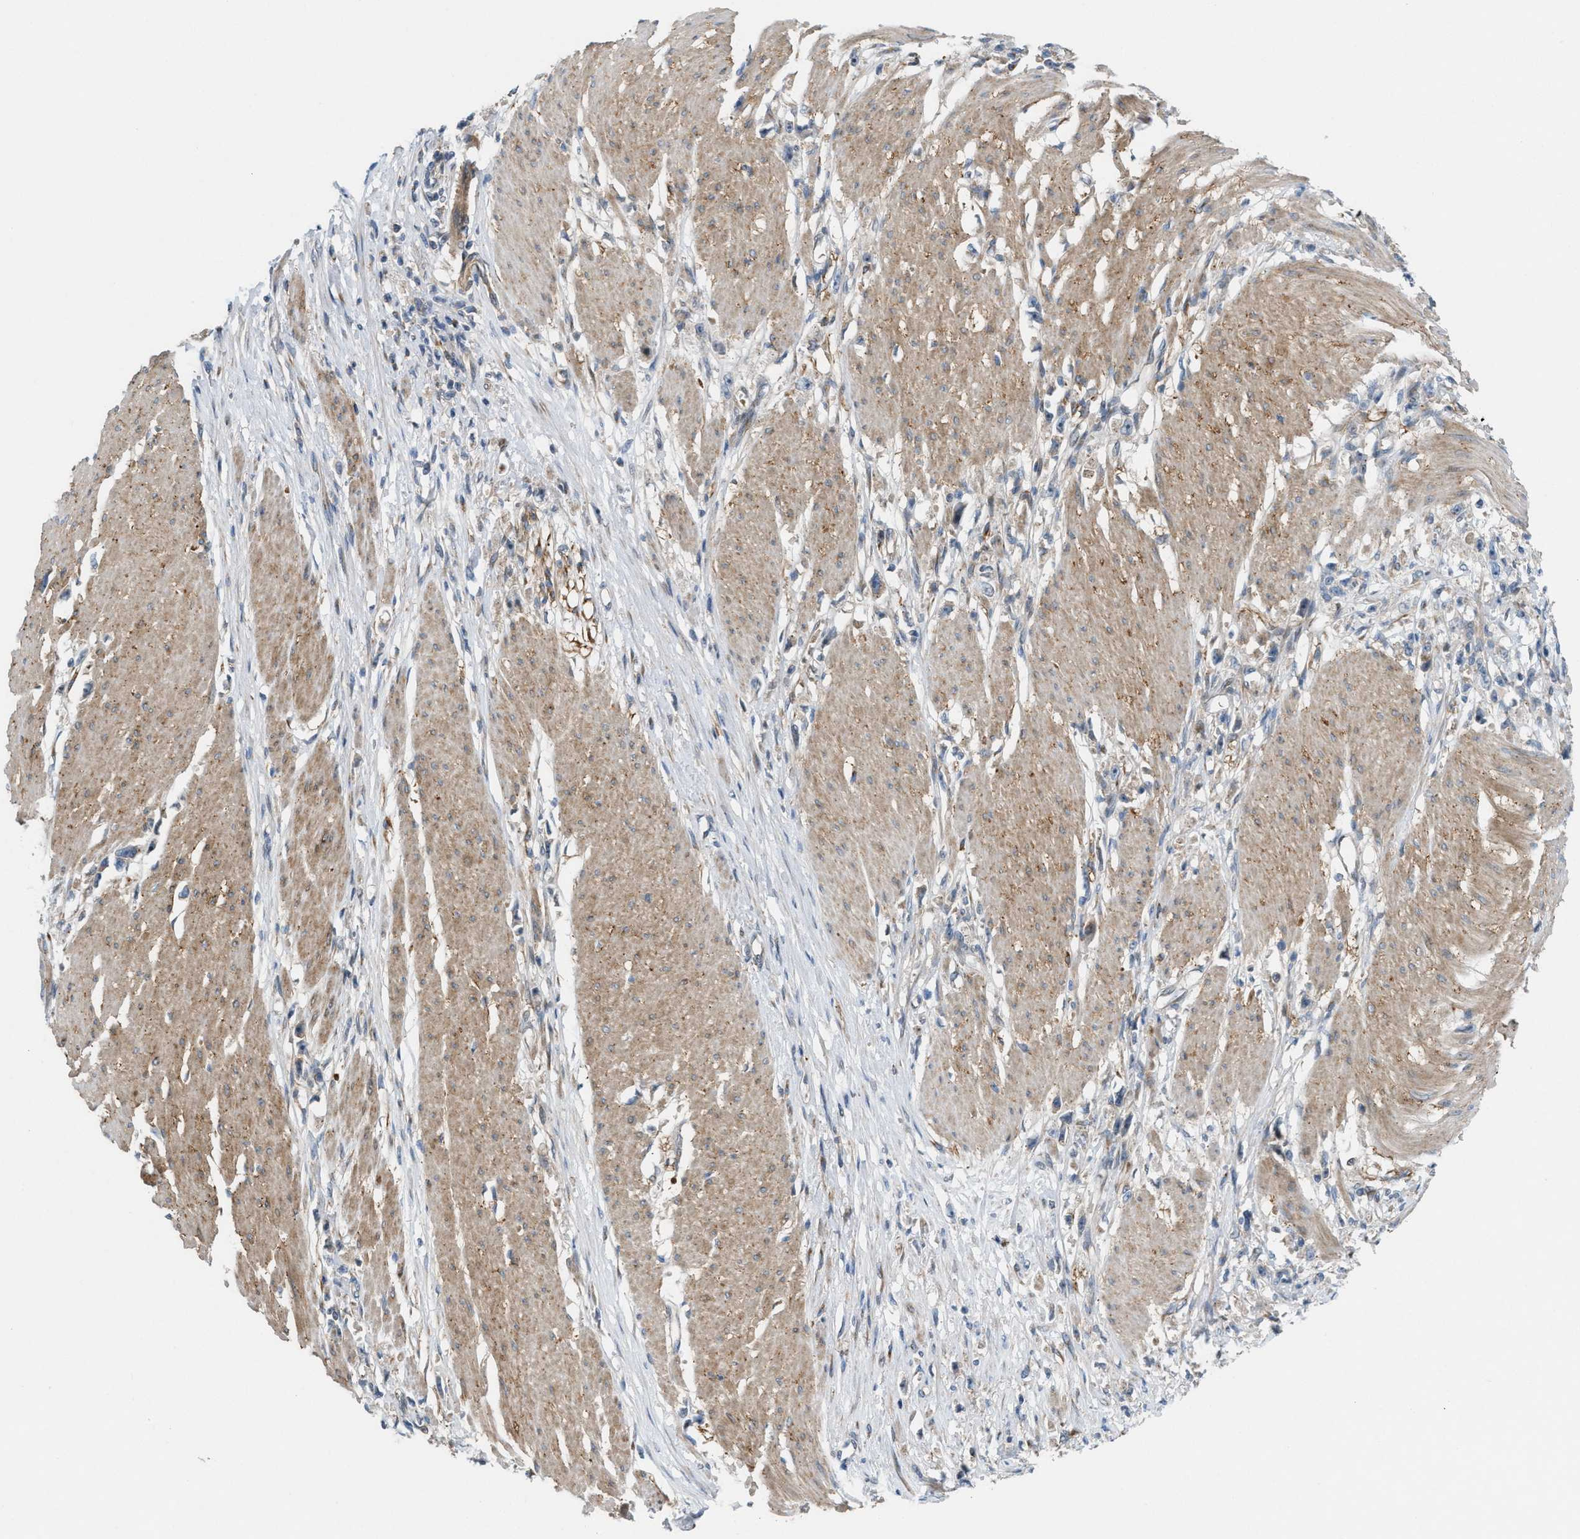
{"staining": {"intensity": "weak", "quantity": "<25%", "location": "cytoplasmic/membranous"}, "tissue": "stomach cancer", "cell_type": "Tumor cells", "image_type": "cancer", "snomed": [{"axis": "morphology", "description": "Adenocarcinoma, NOS"}, {"axis": "topography", "description": "Stomach"}], "caption": "This is a photomicrograph of immunohistochemistry (IHC) staining of stomach cancer (adenocarcinoma), which shows no expression in tumor cells. The staining was performed using DAB to visualize the protein expression in brown, while the nuclei were stained in blue with hematoxylin (Magnification: 20x).", "gene": "CYB5D1", "patient": {"sex": "female", "age": 59}}